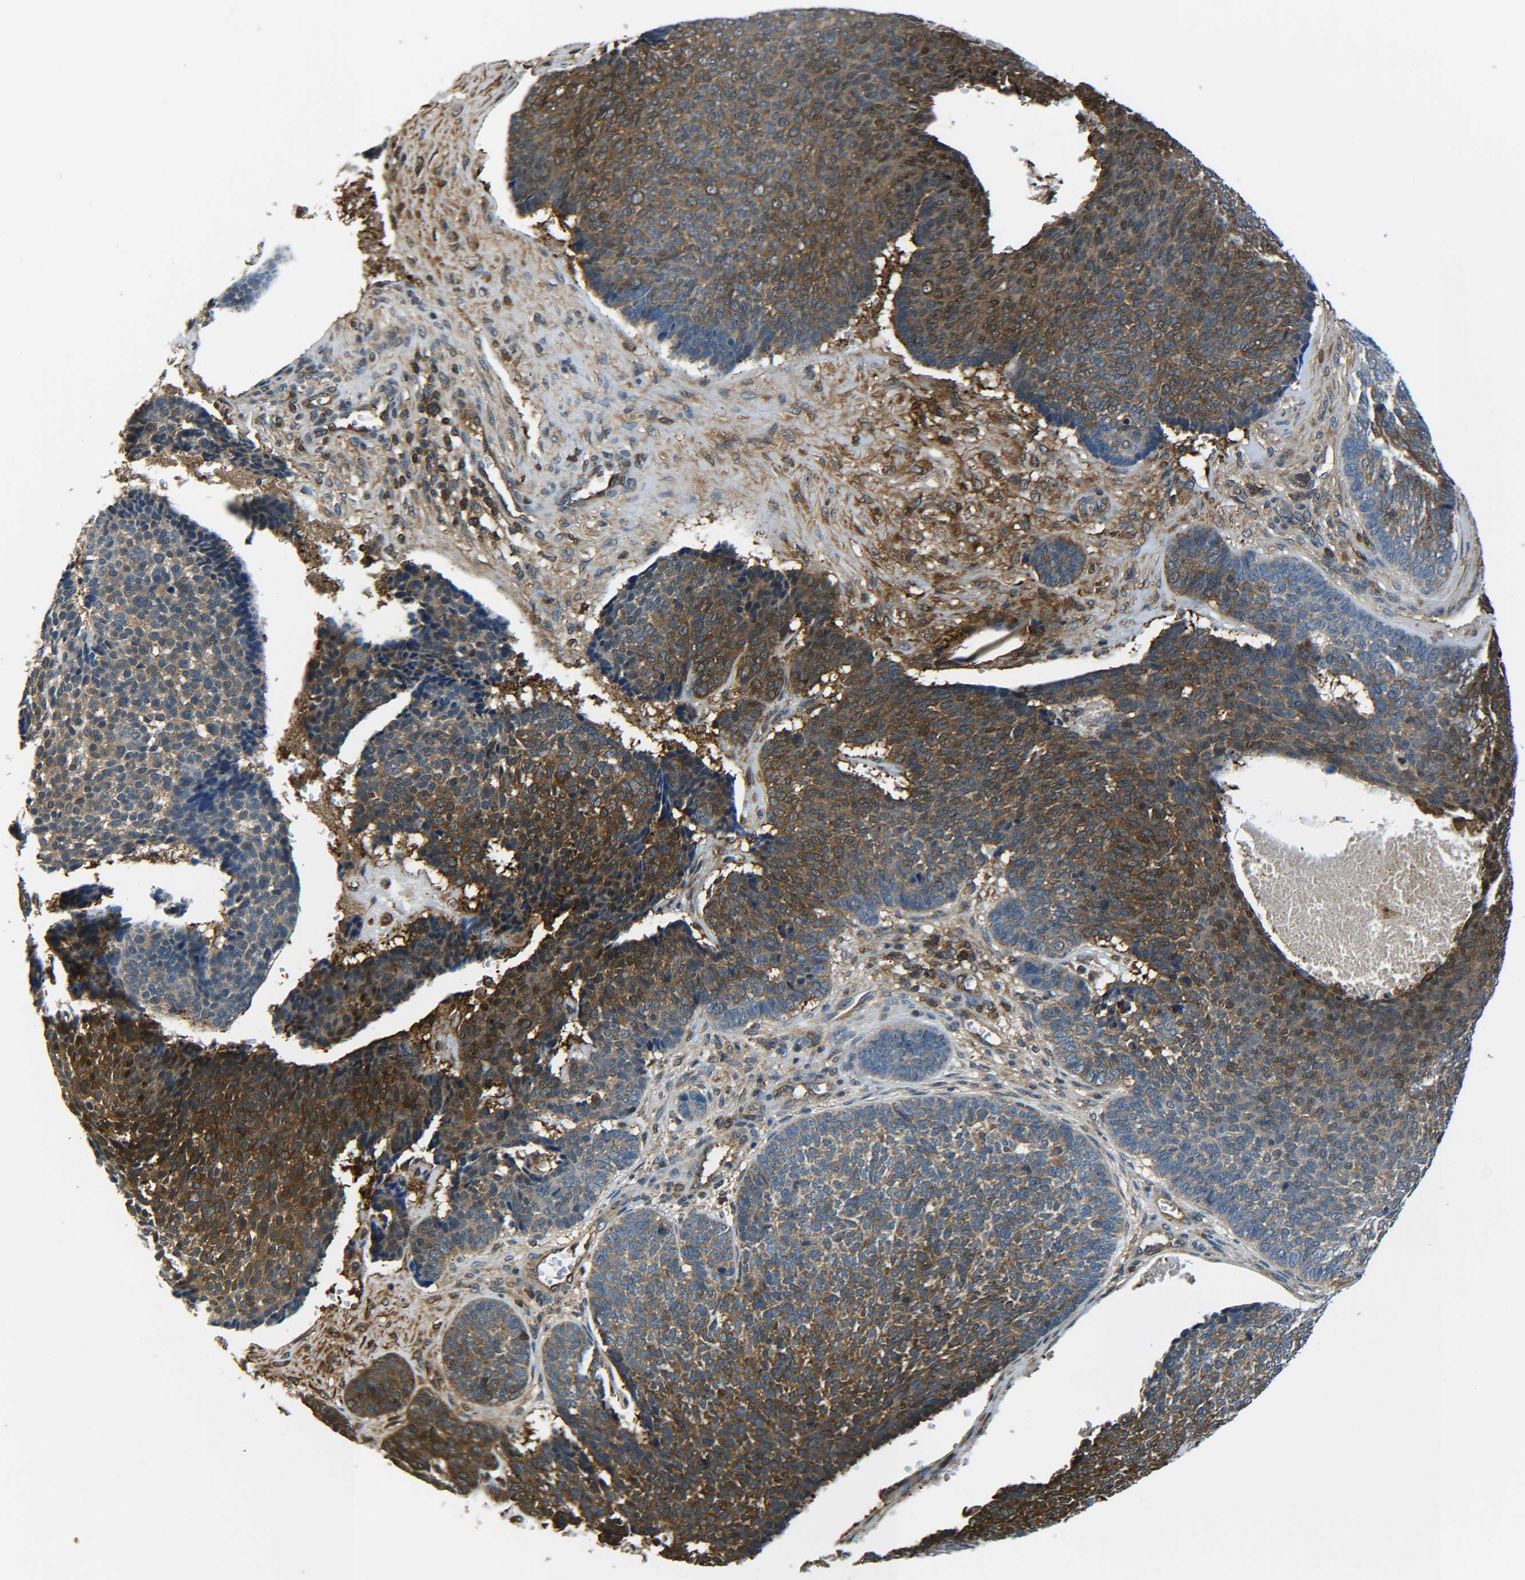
{"staining": {"intensity": "moderate", "quantity": "25%-75%", "location": "cytoplasmic/membranous"}, "tissue": "skin cancer", "cell_type": "Tumor cells", "image_type": "cancer", "snomed": [{"axis": "morphology", "description": "Basal cell carcinoma"}, {"axis": "topography", "description": "Skin"}], "caption": "Skin cancer (basal cell carcinoma) stained with a brown dye shows moderate cytoplasmic/membranous positive expression in approximately 25%-75% of tumor cells.", "gene": "PREB", "patient": {"sex": "male", "age": 84}}